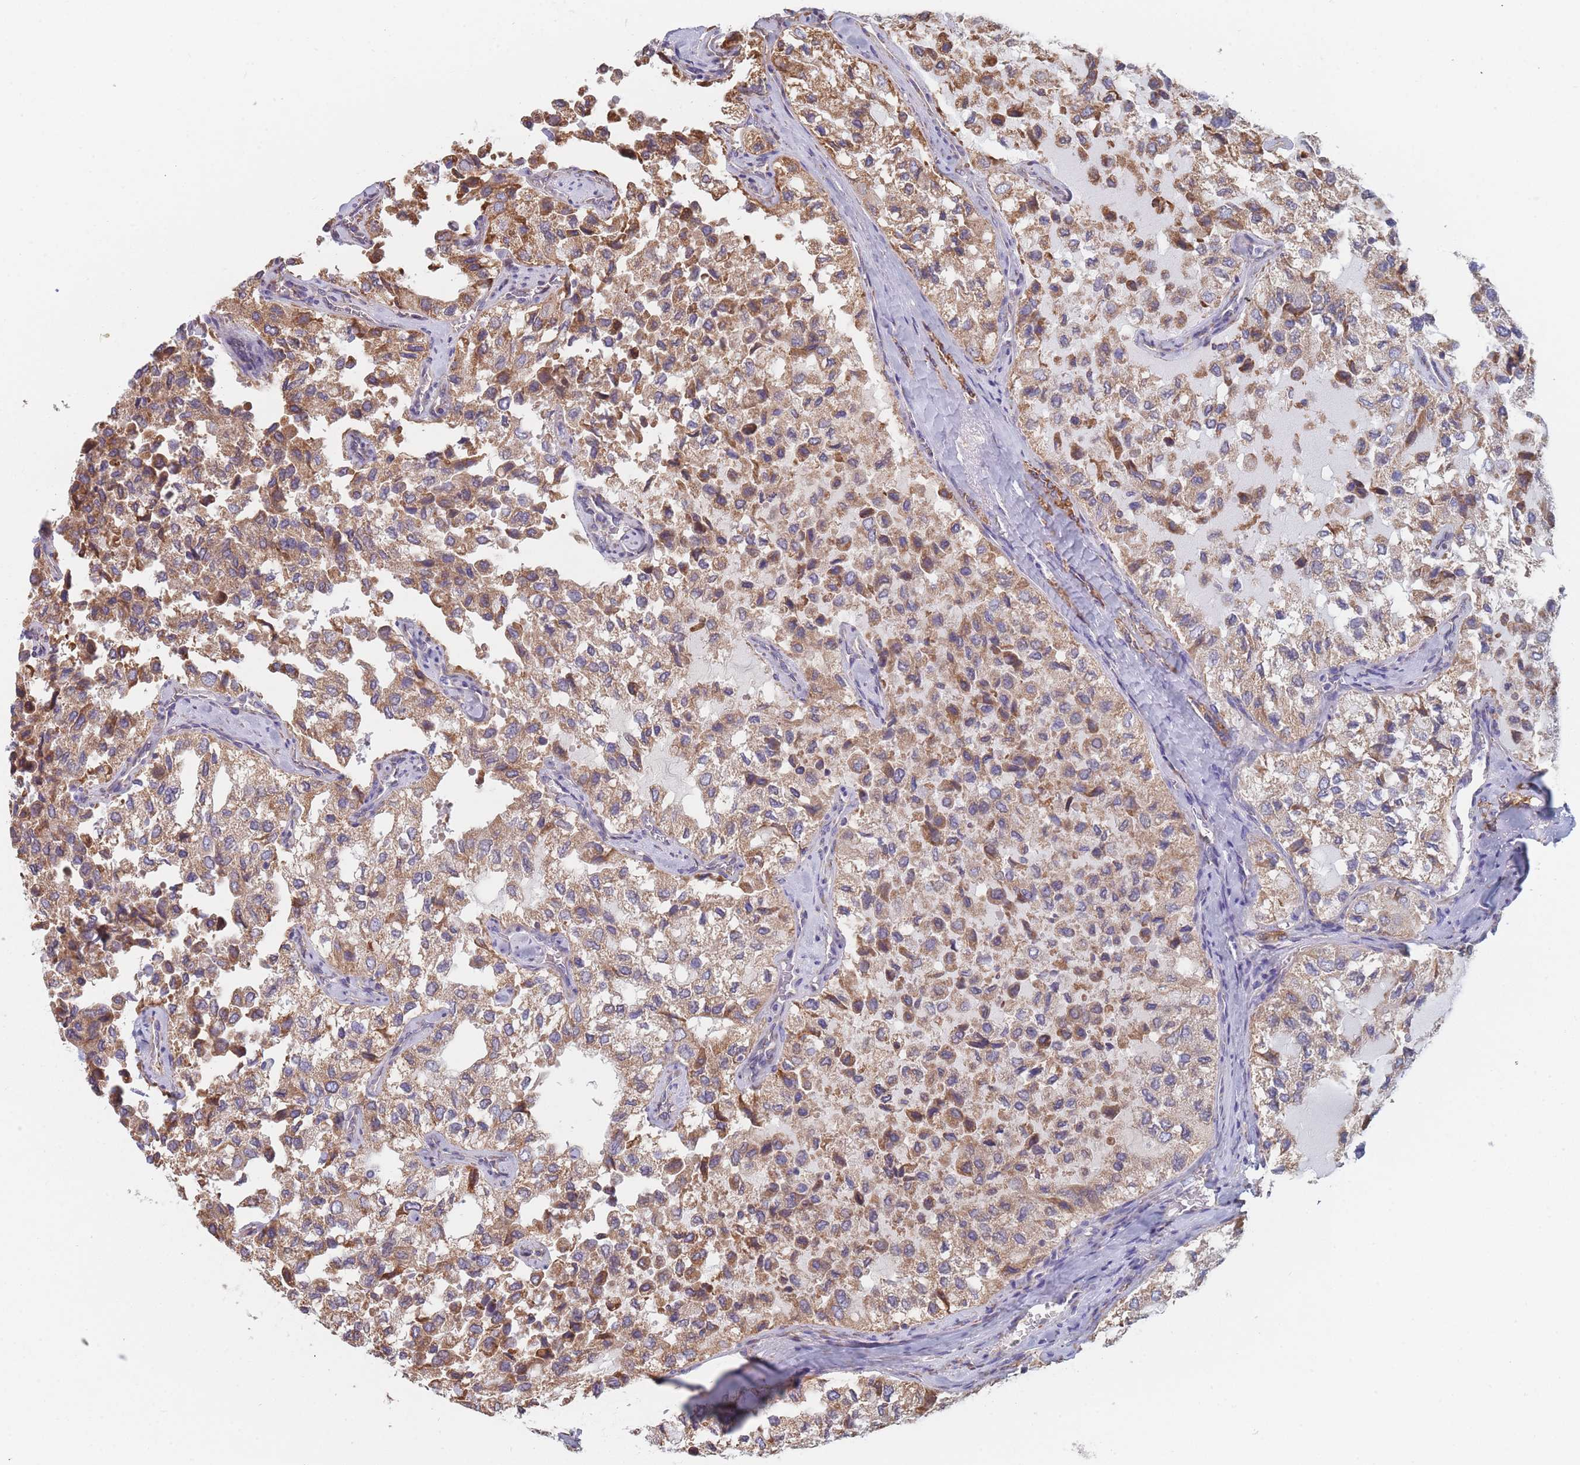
{"staining": {"intensity": "moderate", "quantity": ">75%", "location": "cytoplasmic/membranous"}, "tissue": "thyroid cancer", "cell_type": "Tumor cells", "image_type": "cancer", "snomed": [{"axis": "morphology", "description": "Follicular adenoma carcinoma, NOS"}, {"axis": "topography", "description": "Thyroid gland"}], "caption": "Immunohistochemistry staining of thyroid cancer (follicular adenoma carcinoma), which displays medium levels of moderate cytoplasmic/membranous positivity in about >75% of tumor cells indicating moderate cytoplasmic/membranous protein positivity. The staining was performed using DAB (brown) for protein detection and nuclei were counterstained in hematoxylin (blue).", "gene": "OR7C2", "patient": {"sex": "male", "age": 75}}